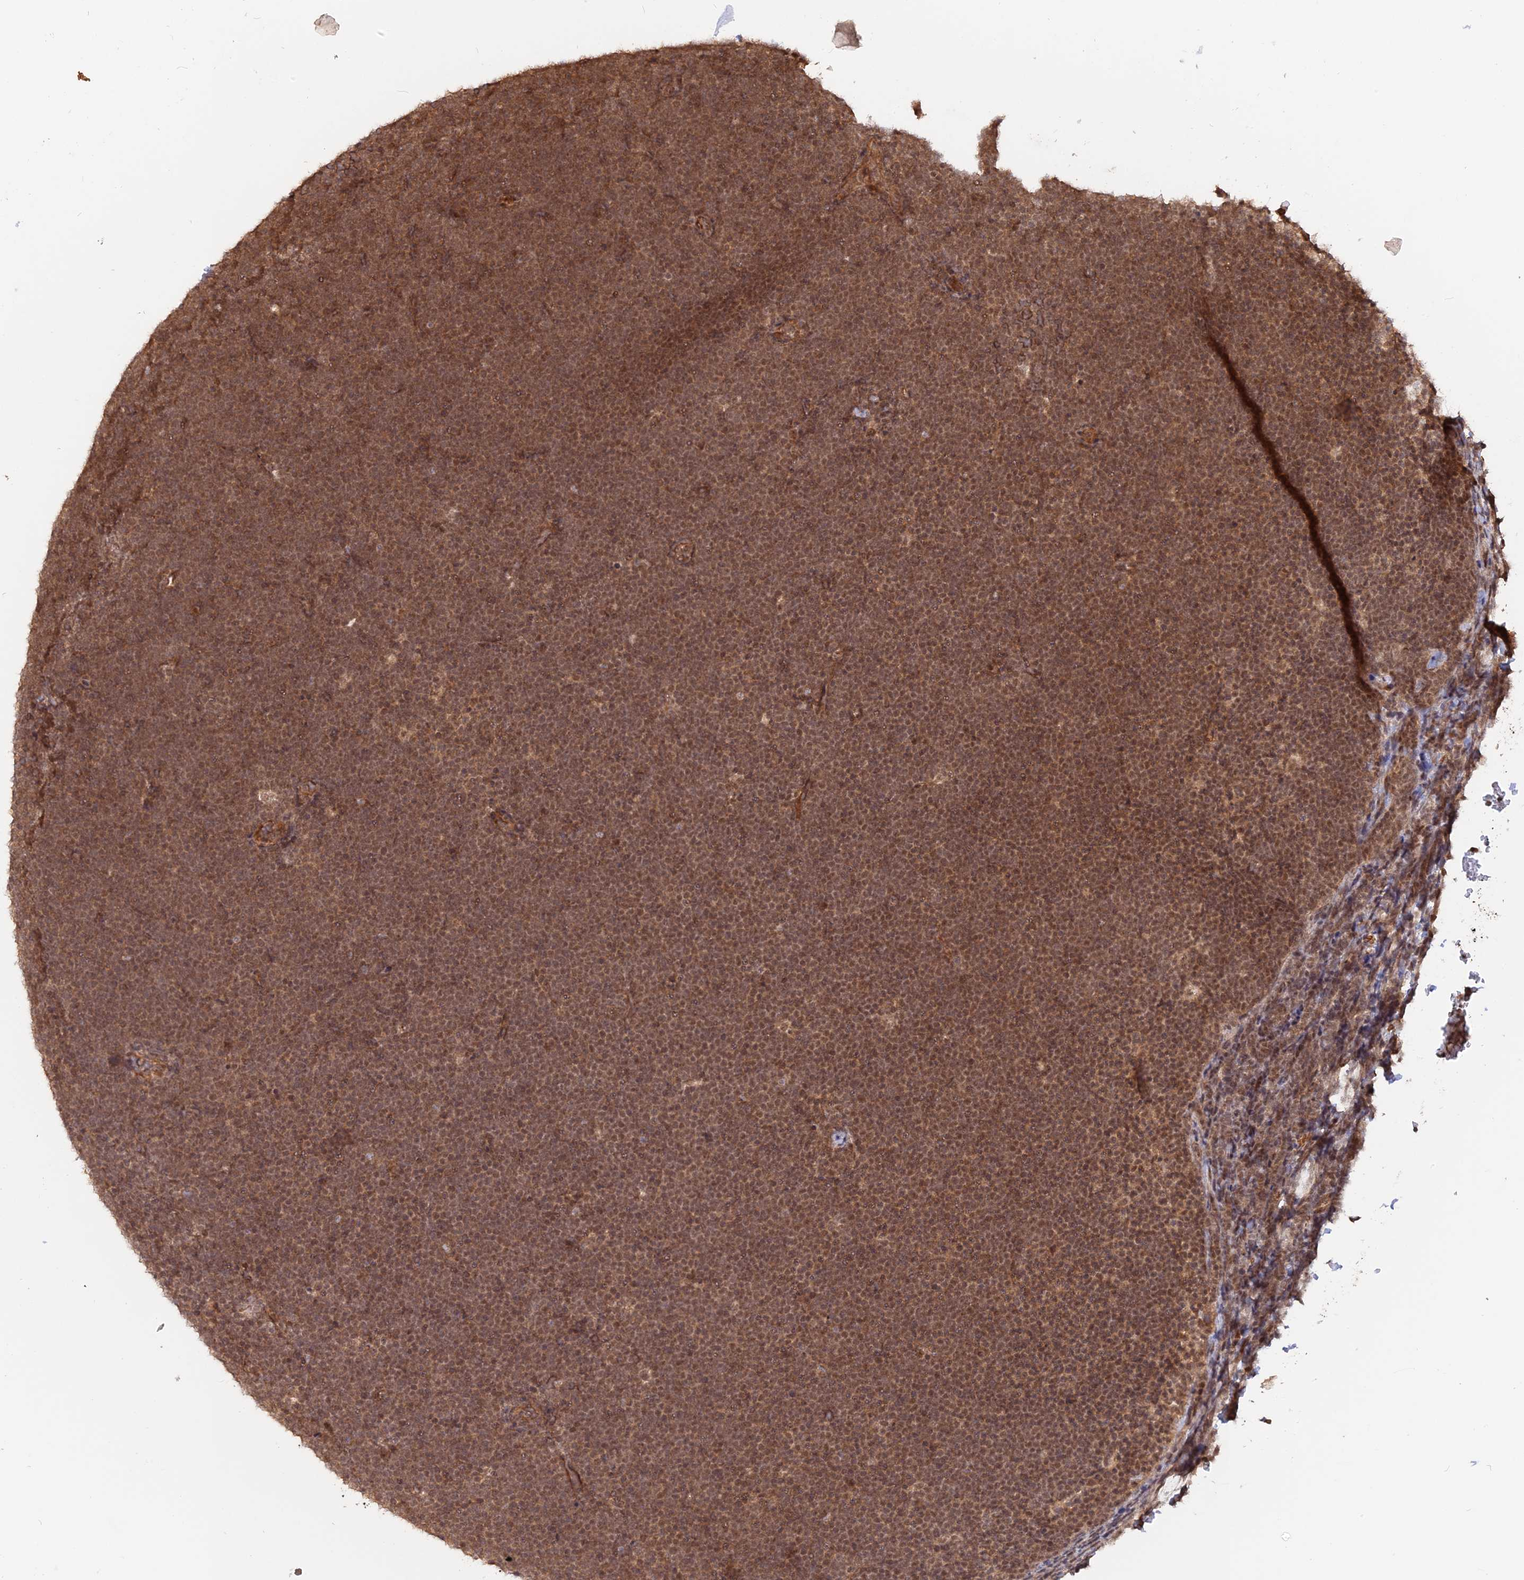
{"staining": {"intensity": "weak", "quantity": ">75%", "location": "nuclear"}, "tissue": "lymphoma", "cell_type": "Tumor cells", "image_type": "cancer", "snomed": [{"axis": "morphology", "description": "Malignant lymphoma, non-Hodgkin's type, High grade"}, {"axis": "topography", "description": "Lymph node"}], "caption": "Immunohistochemical staining of human malignant lymphoma, non-Hodgkin's type (high-grade) shows low levels of weak nuclear protein positivity in about >75% of tumor cells.", "gene": "CCDC174", "patient": {"sex": "male", "age": 13}}